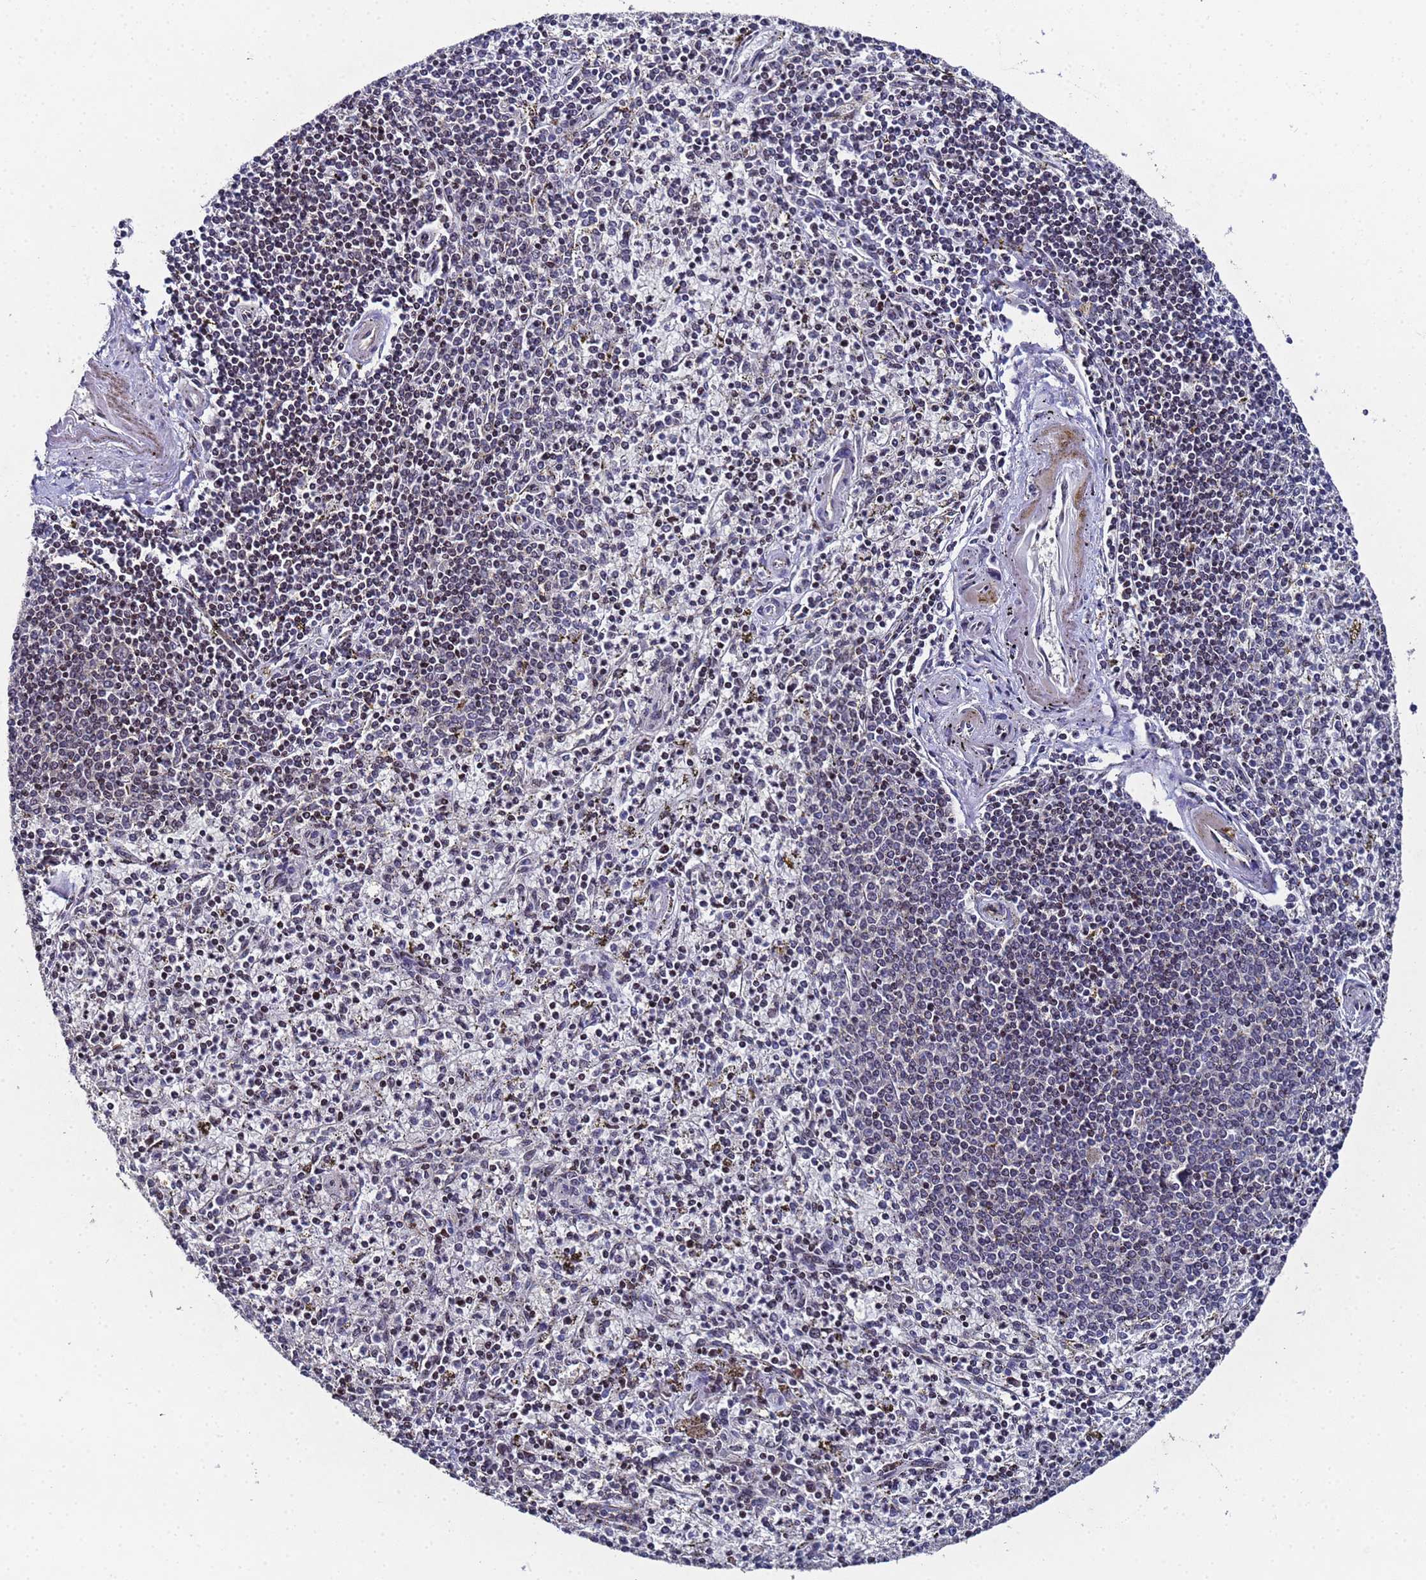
{"staining": {"intensity": "negative", "quantity": "none", "location": "none"}, "tissue": "spleen", "cell_type": "Cells in red pulp", "image_type": "normal", "snomed": [{"axis": "morphology", "description": "Normal tissue, NOS"}, {"axis": "topography", "description": "Spleen"}], "caption": "Immunohistochemistry photomicrograph of unremarkable spleen: spleen stained with DAB (3,3'-diaminobenzidine) exhibits no significant protein expression in cells in red pulp. Nuclei are stained in blue.", "gene": "NSUN6", "patient": {"sex": "male", "age": 72}}